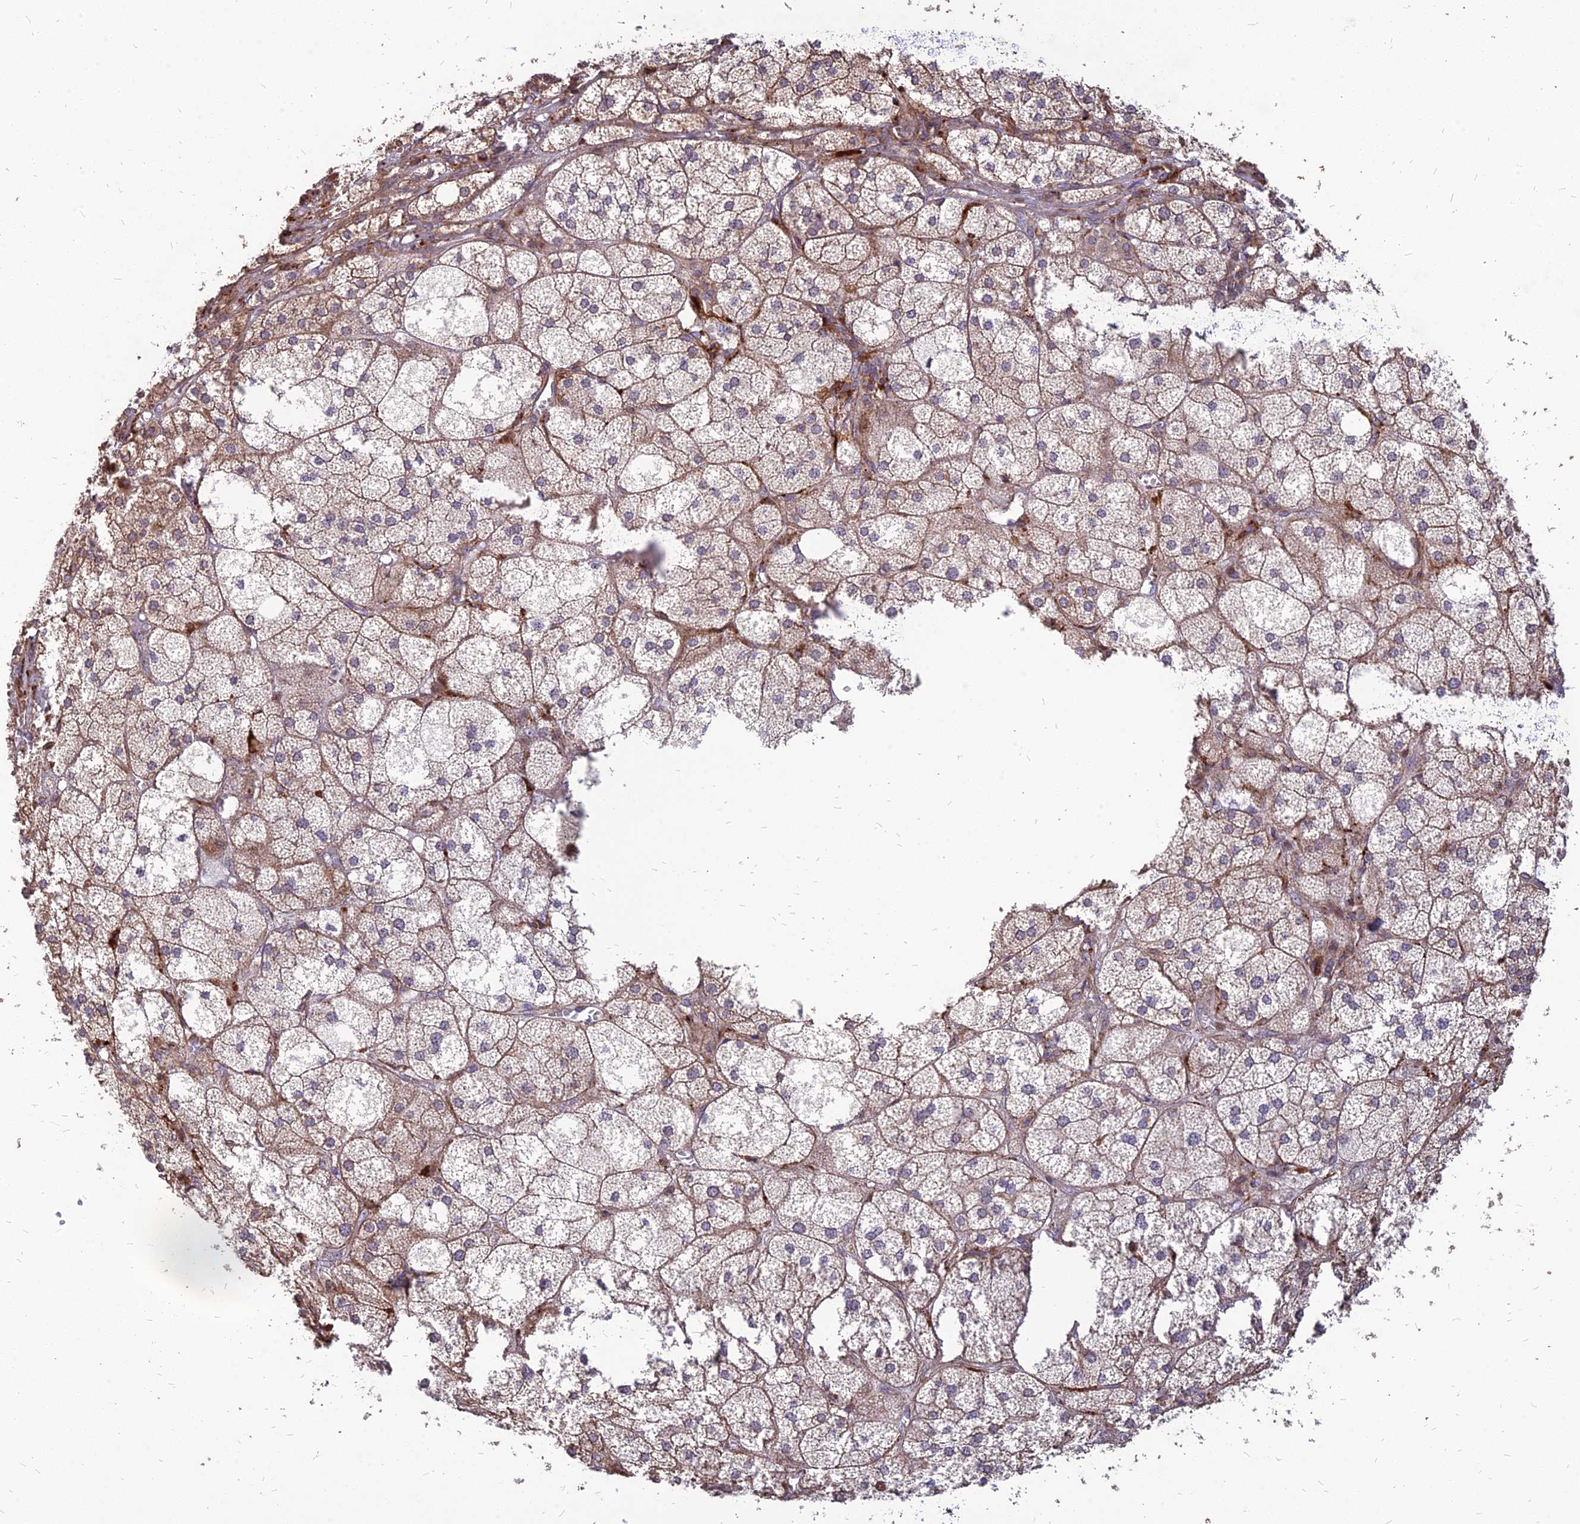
{"staining": {"intensity": "strong", "quantity": "25%-75%", "location": "cytoplasmic/membranous"}, "tissue": "adrenal gland", "cell_type": "Glandular cells", "image_type": "normal", "snomed": [{"axis": "morphology", "description": "Normal tissue, NOS"}, {"axis": "topography", "description": "Adrenal gland"}], "caption": "Immunohistochemistry (IHC) staining of unremarkable adrenal gland, which demonstrates high levels of strong cytoplasmic/membranous positivity in about 25%-75% of glandular cells indicating strong cytoplasmic/membranous protein positivity. The staining was performed using DAB (brown) for protein detection and nuclei were counterstained in hematoxylin (blue).", "gene": "ST3GAL6", "patient": {"sex": "female", "age": 61}}